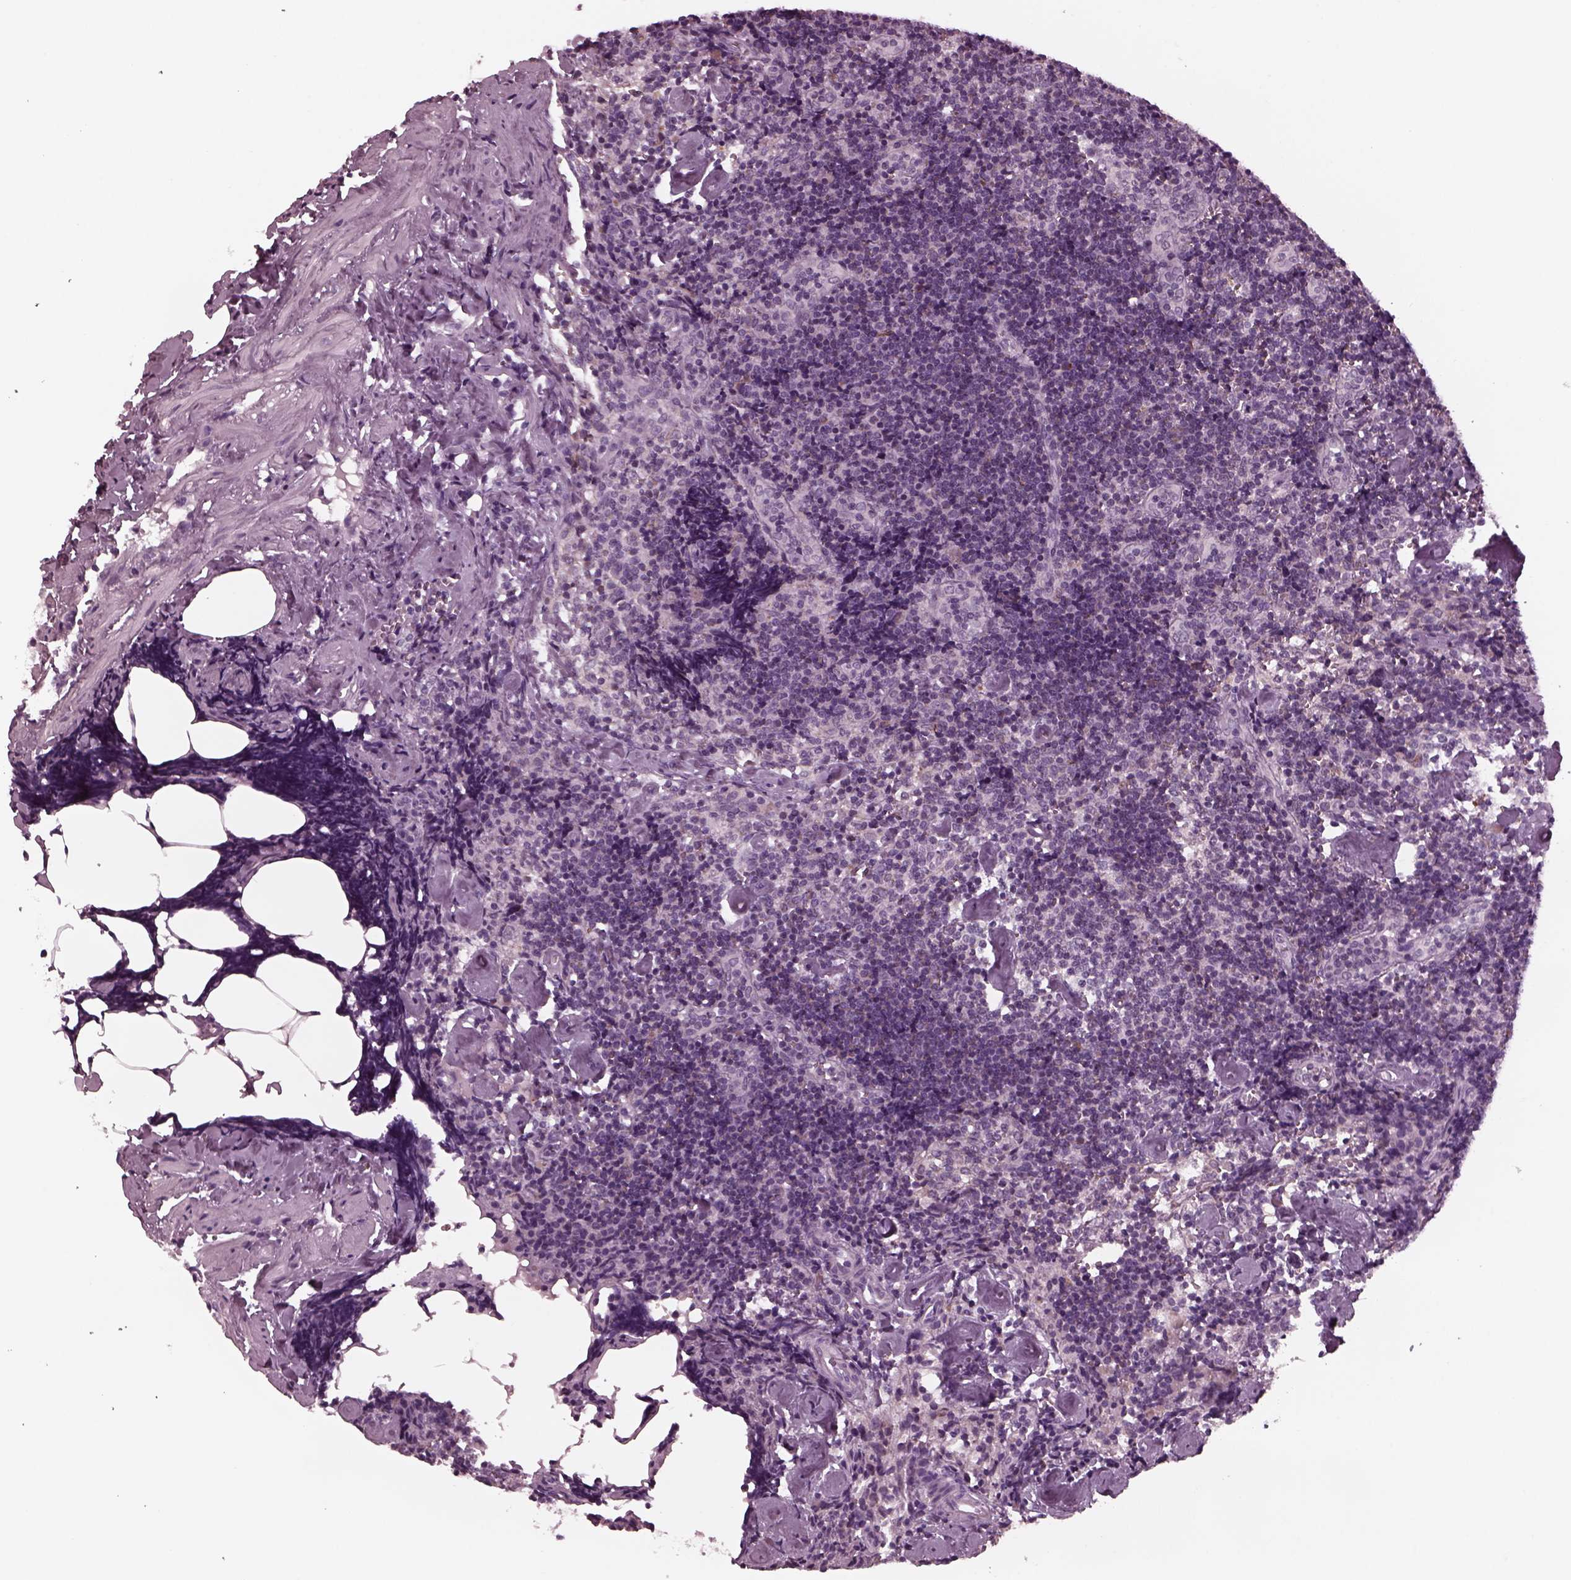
{"staining": {"intensity": "weak", "quantity": "<25%", "location": "cytoplasmic/membranous"}, "tissue": "lymph node", "cell_type": "Germinal center cells", "image_type": "normal", "snomed": [{"axis": "morphology", "description": "Normal tissue, NOS"}, {"axis": "topography", "description": "Lymph node"}], "caption": "This image is of benign lymph node stained with IHC to label a protein in brown with the nuclei are counter-stained blue. There is no positivity in germinal center cells. (DAB (3,3'-diaminobenzidine) immunohistochemistry (IHC) with hematoxylin counter stain).", "gene": "CELSR3", "patient": {"sex": "female", "age": 50}}